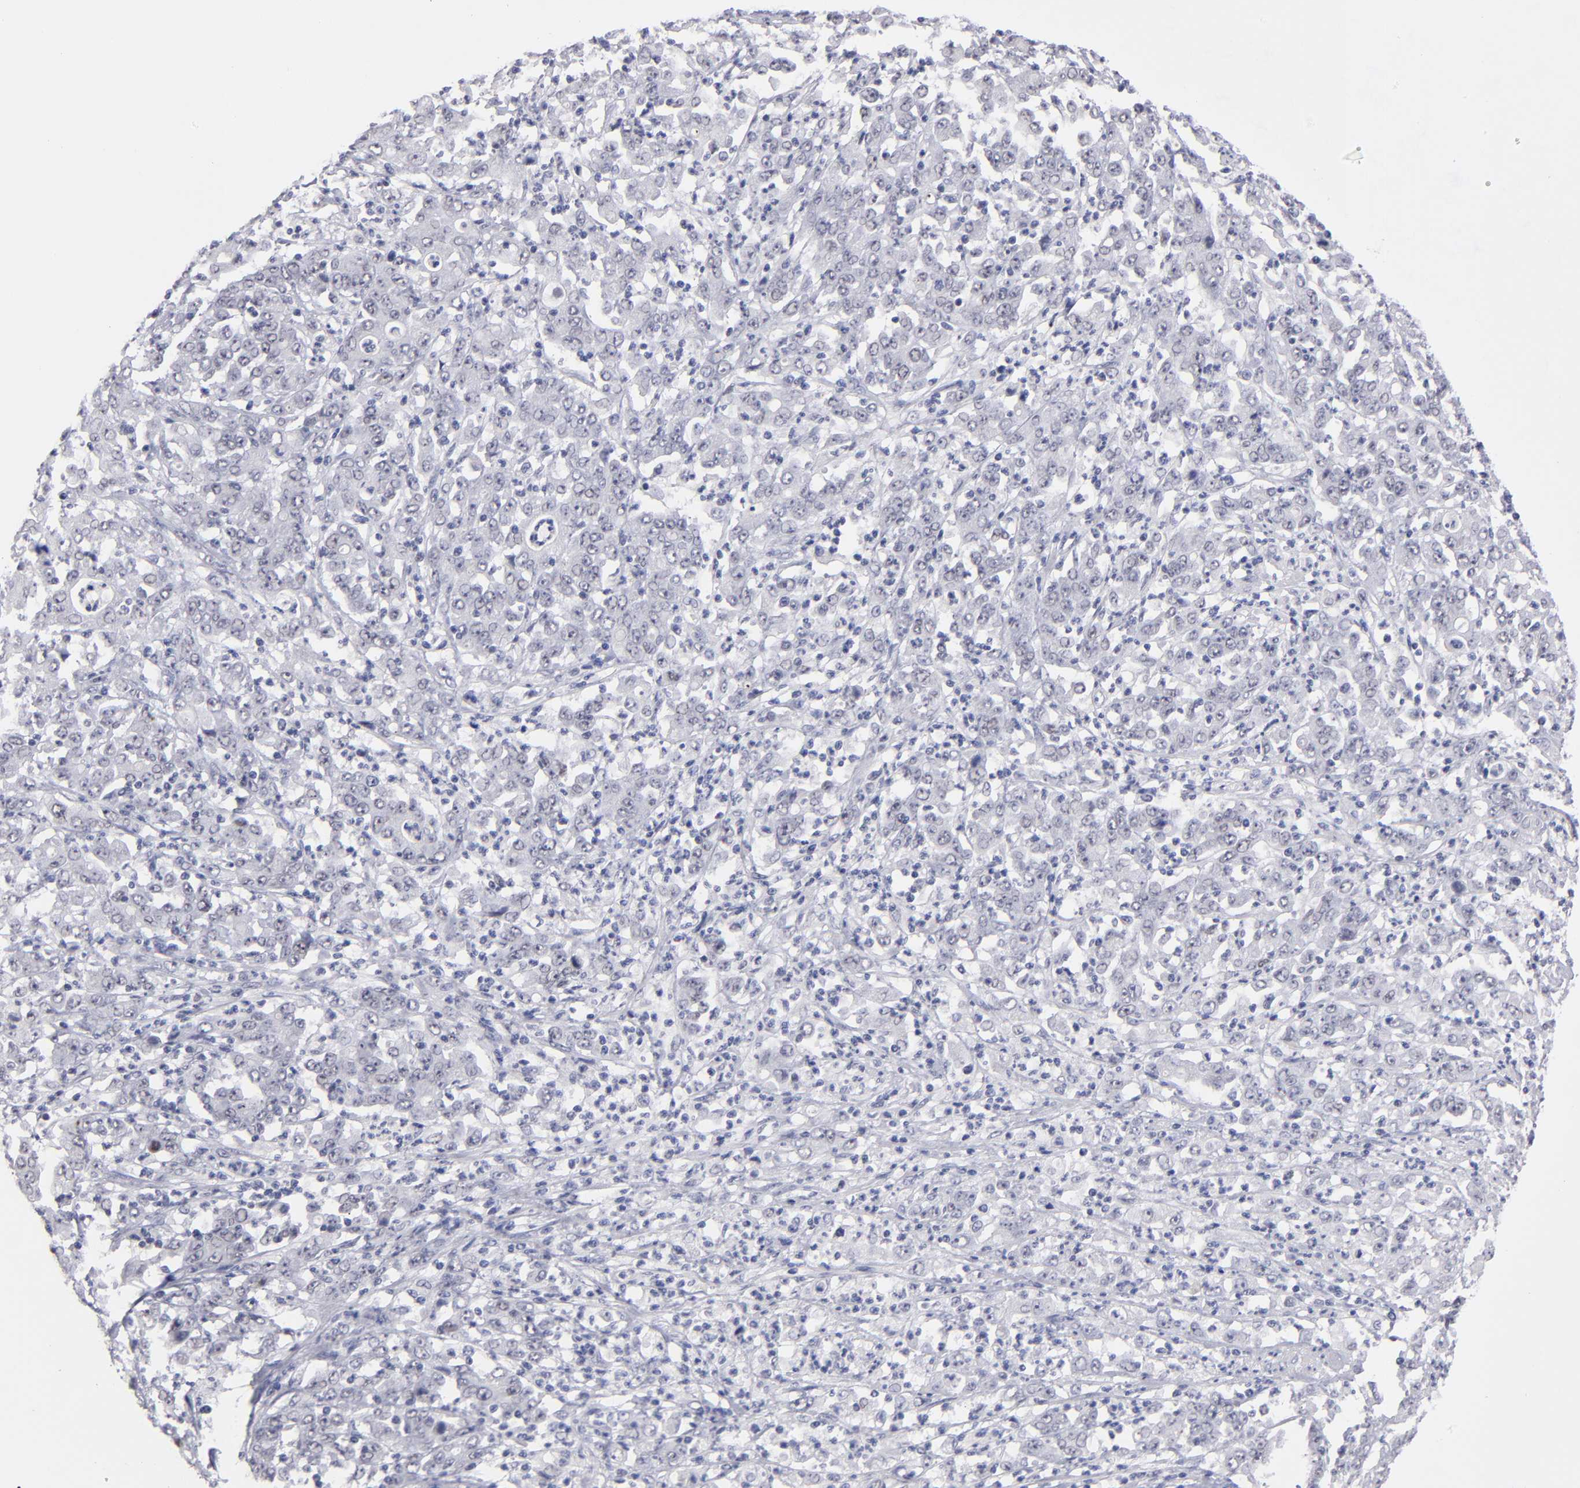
{"staining": {"intensity": "negative", "quantity": "none", "location": "none"}, "tissue": "stomach cancer", "cell_type": "Tumor cells", "image_type": "cancer", "snomed": [{"axis": "morphology", "description": "Adenocarcinoma, NOS"}, {"axis": "topography", "description": "Stomach, lower"}], "caption": "High power microscopy image of an immunohistochemistry (IHC) image of stomach cancer (adenocarcinoma), revealing no significant staining in tumor cells.", "gene": "TEX11", "patient": {"sex": "female", "age": 71}}